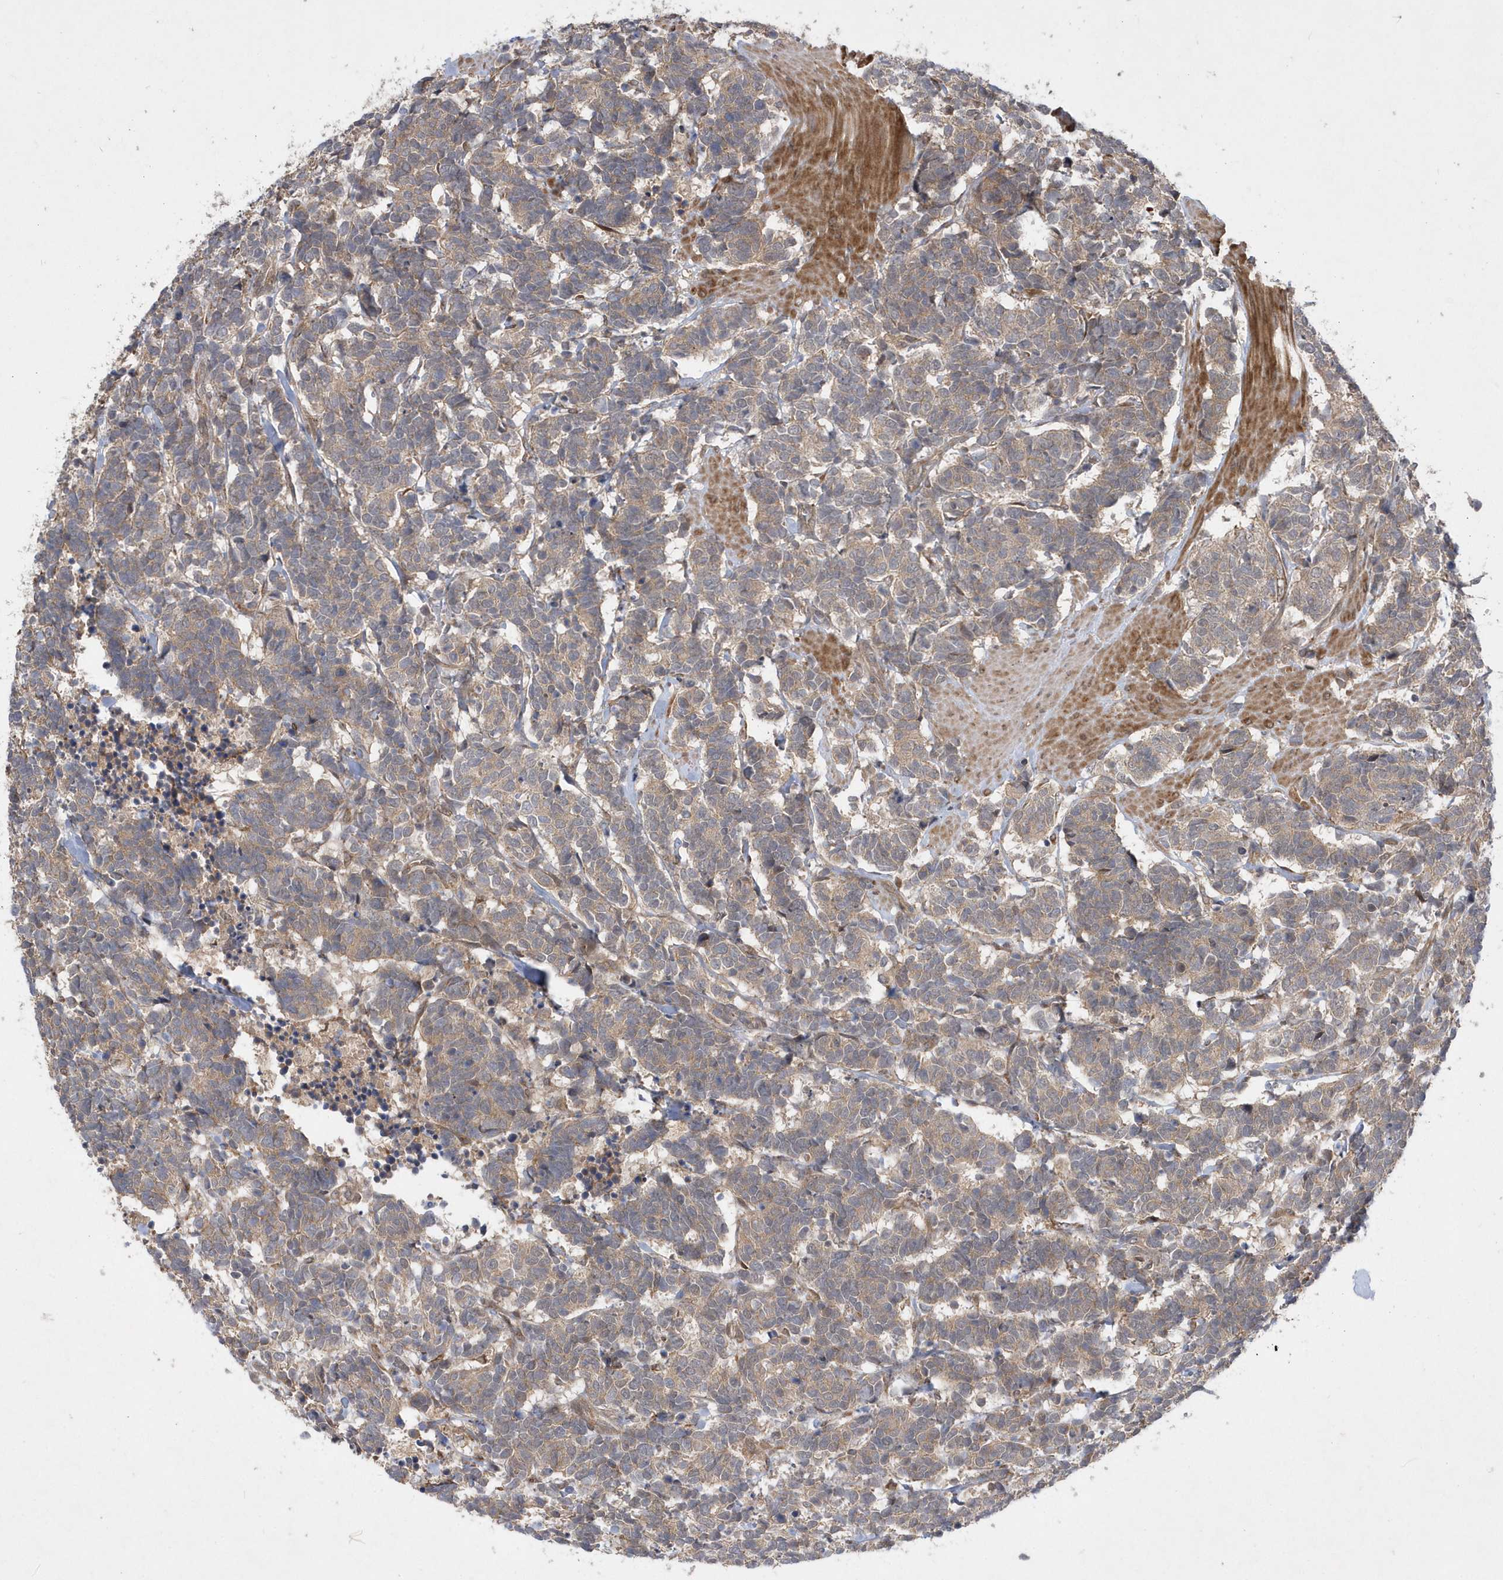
{"staining": {"intensity": "weak", "quantity": ">75%", "location": "cytoplasmic/membranous"}, "tissue": "carcinoid", "cell_type": "Tumor cells", "image_type": "cancer", "snomed": [{"axis": "morphology", "description": "Carcinoma, NOS"}, {"axis": "morphology", "description": "Carcinoid, malignant, NOS"}, {"axis": "topography", "description": "Urinary bladder"}], "caption": "A brown stain labels weak cytoplasmic/membranous positivity of a protein in human carcinoid tumor cells.", "gene": "GFM2", "patient": {"sex": "male", "age": 57}}